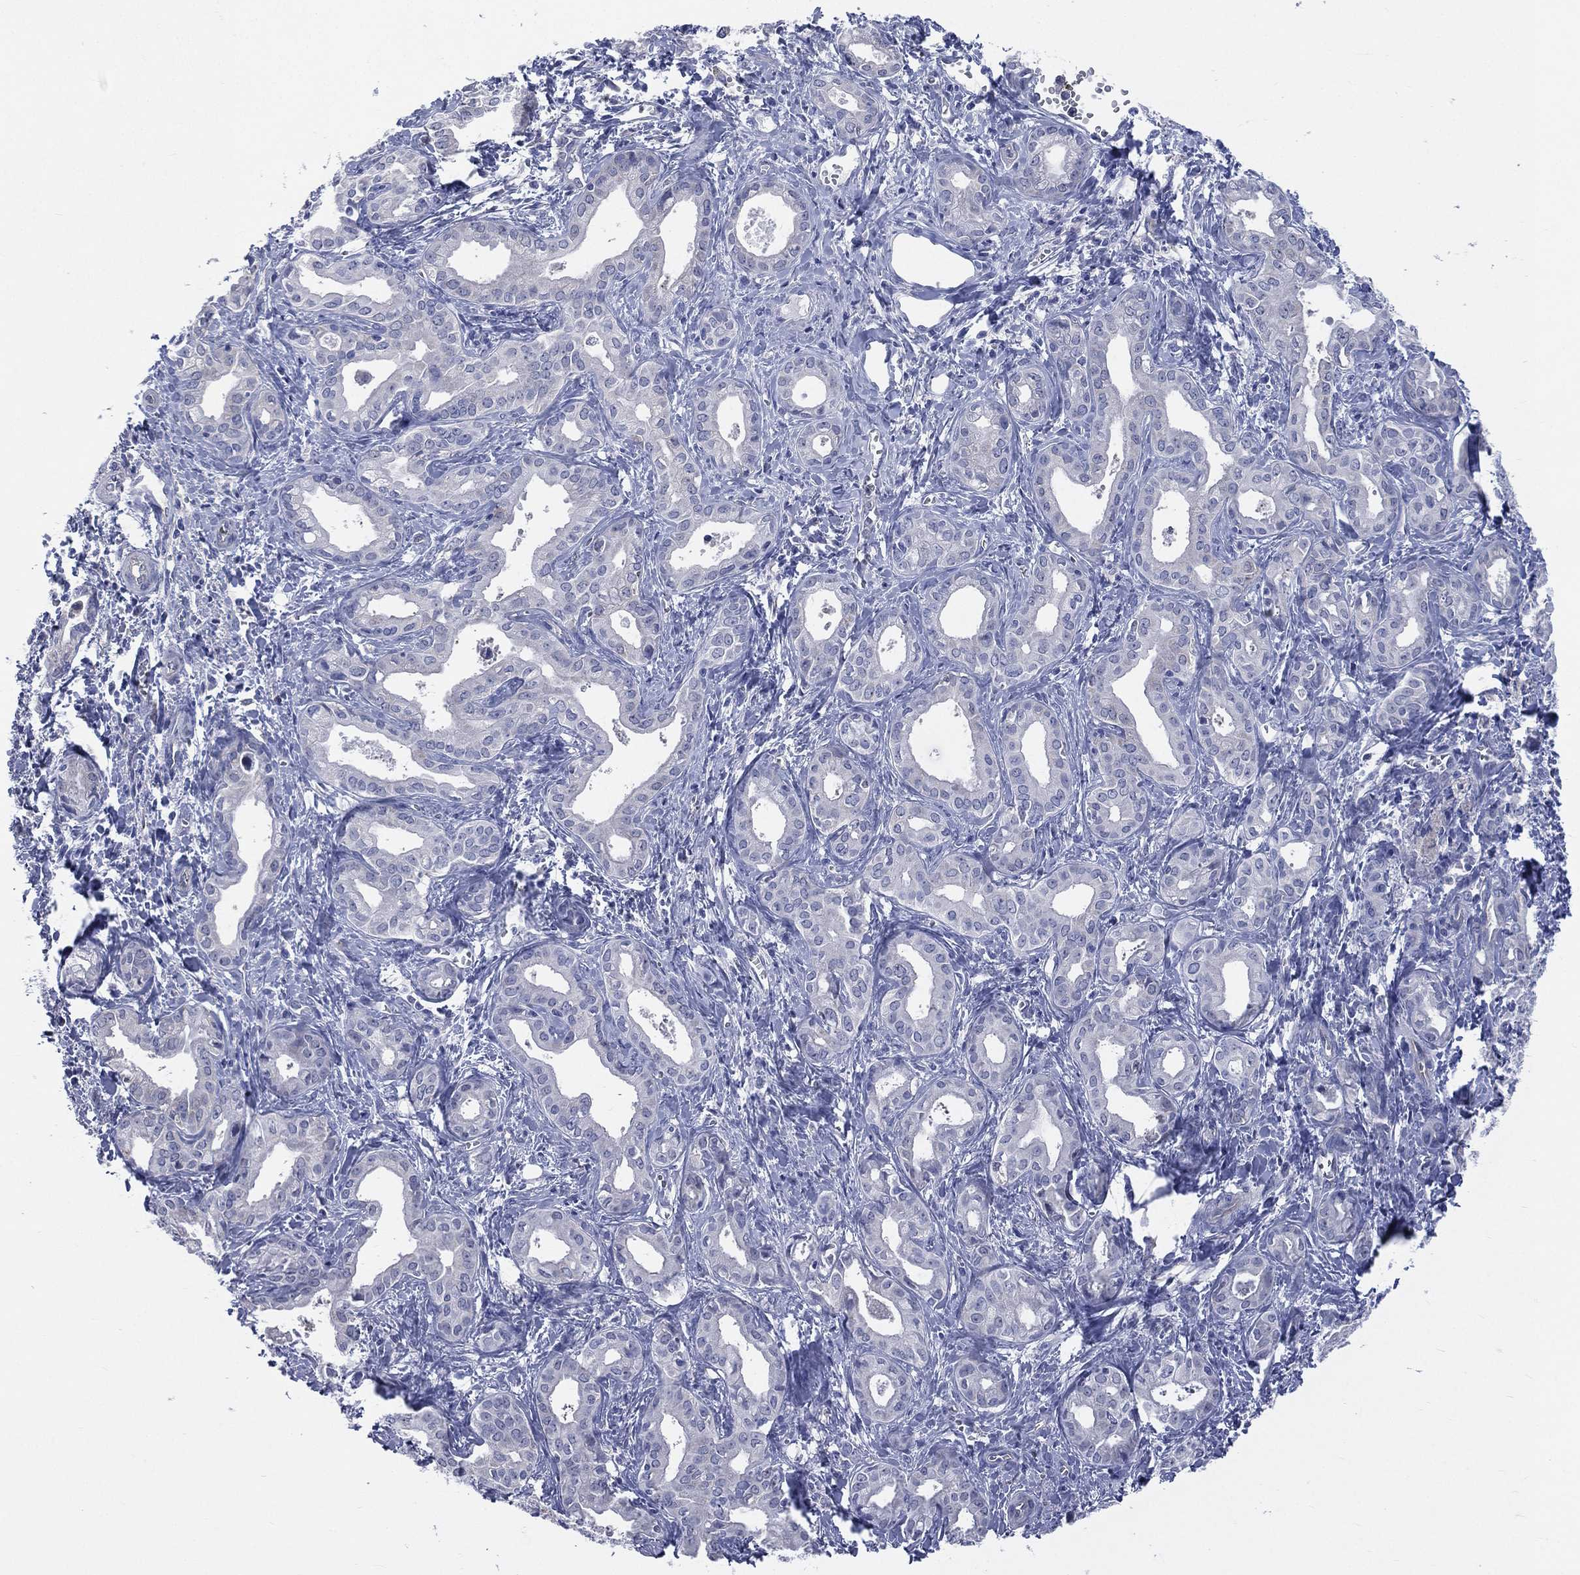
{"staining": {"intensity": "negative", "quantity": "none", "location": "none"}, "tissue": "liver cancer", "cell_type": "Tumor cells", "image_type": "cancer", "snomed": [{"axis": "morphology", "description": "Cholangiocarcinoma"}, {"axis": "topography", "description": "Liver"}], "caption": "Tumor cells are negative for protein expression in human liver cholangiocarcinoma. (Brightfield microscopy of DAB (3,3'-diaminobenzidine) immunohistochemistry (IHC) at high magnification).", "gene": "AKAP3", "patient": {"sex": "female", "age": 65}}